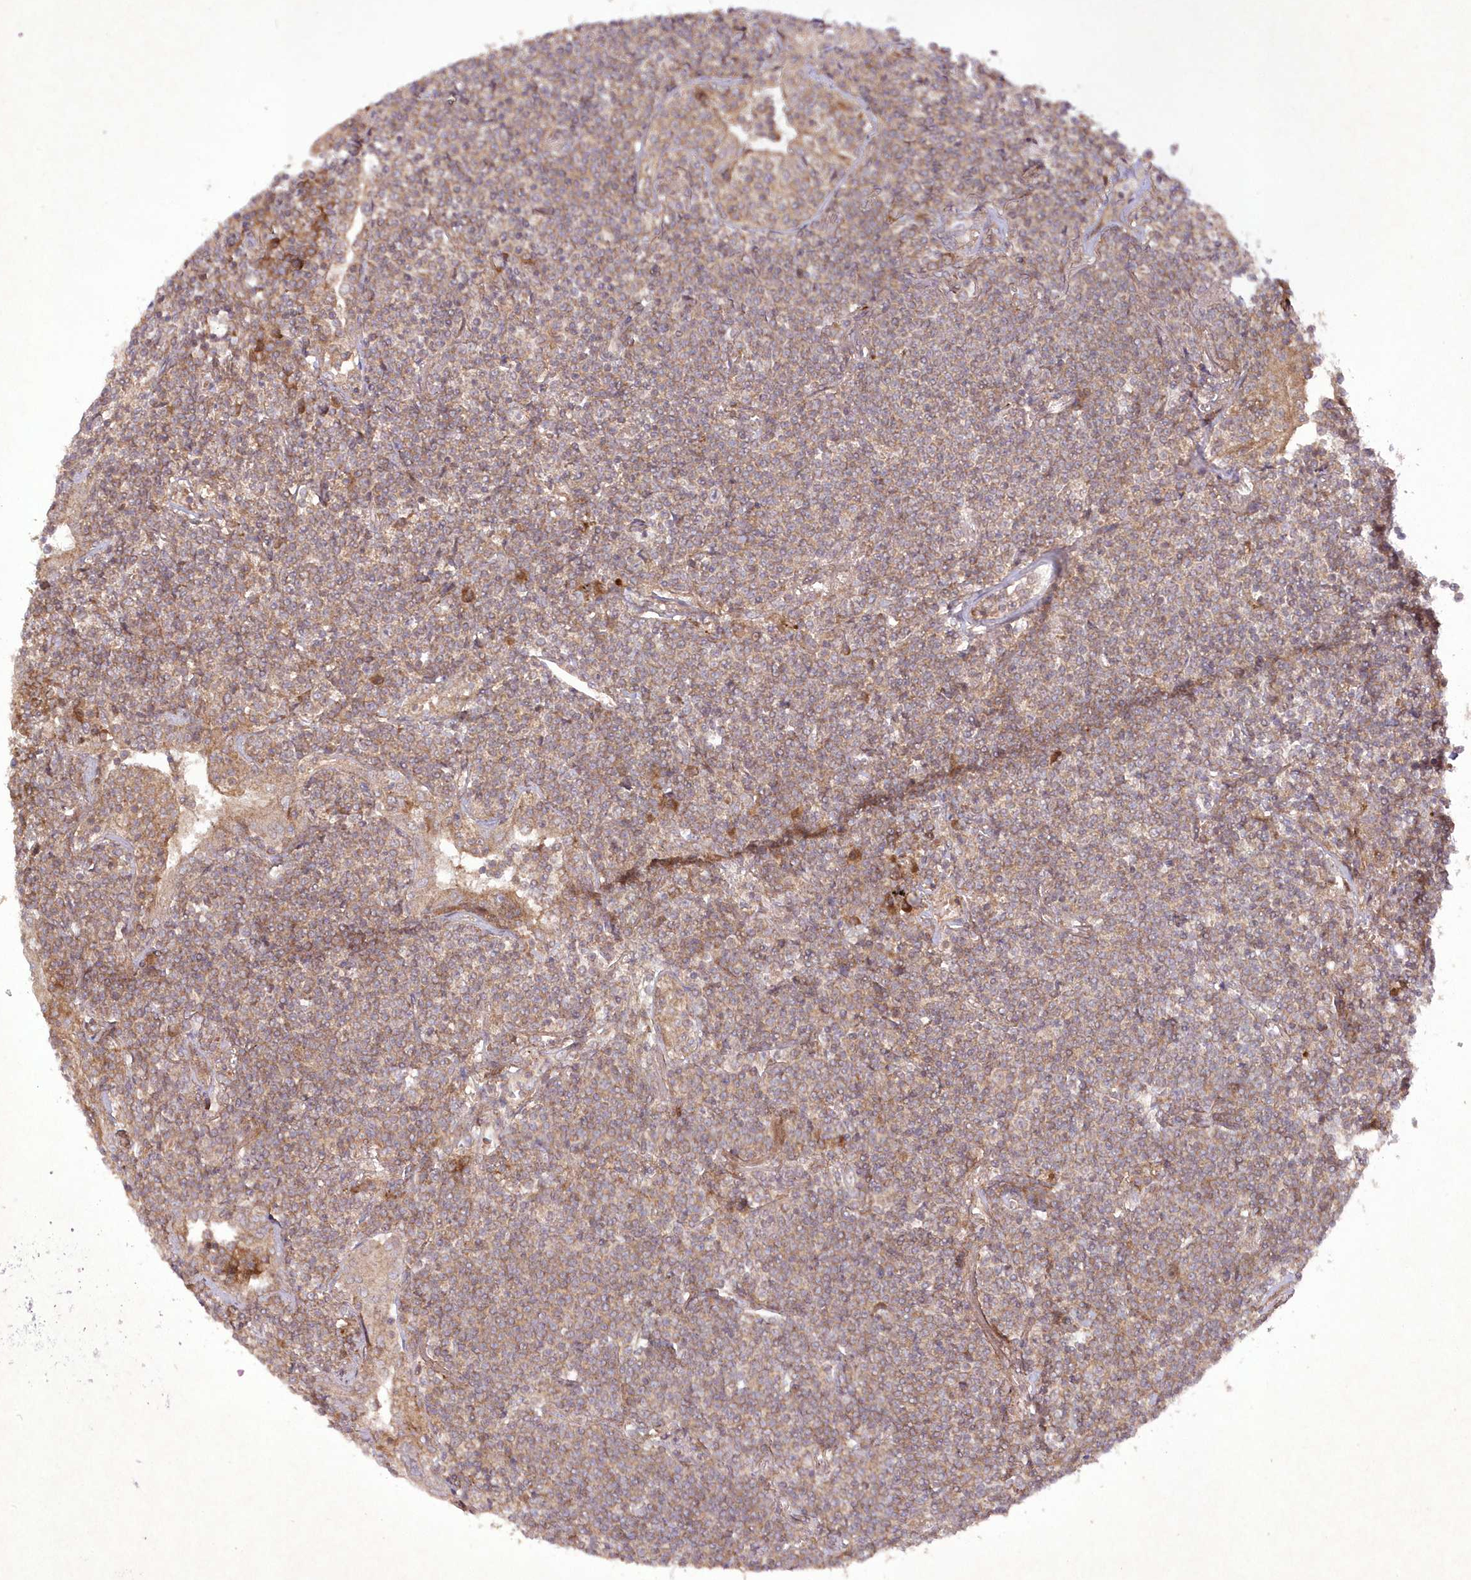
{"staining": {"intensity": "weak", "quantity": "<25%", "location": "cytoplasmic/membranous"}, "tissue": "lymphoma", "cell_type": "Tumor cells", "image_type": "cancer", "snomed": [{"axis": "morphology", "description": "Malignant lymphoma, non-Hodgkin's type, Low grade"}, {"axis": "topography", "description": "Lung"}], "caption": "Immunohistochemistry (IHC) micrograph of low-grade malignant lymphoma, non-Hodgkin's type stained for a protein (brown), which shows no expression in tumor cells.", "gene": "APOM", "patient": {"sex": "female", "age": 71}}